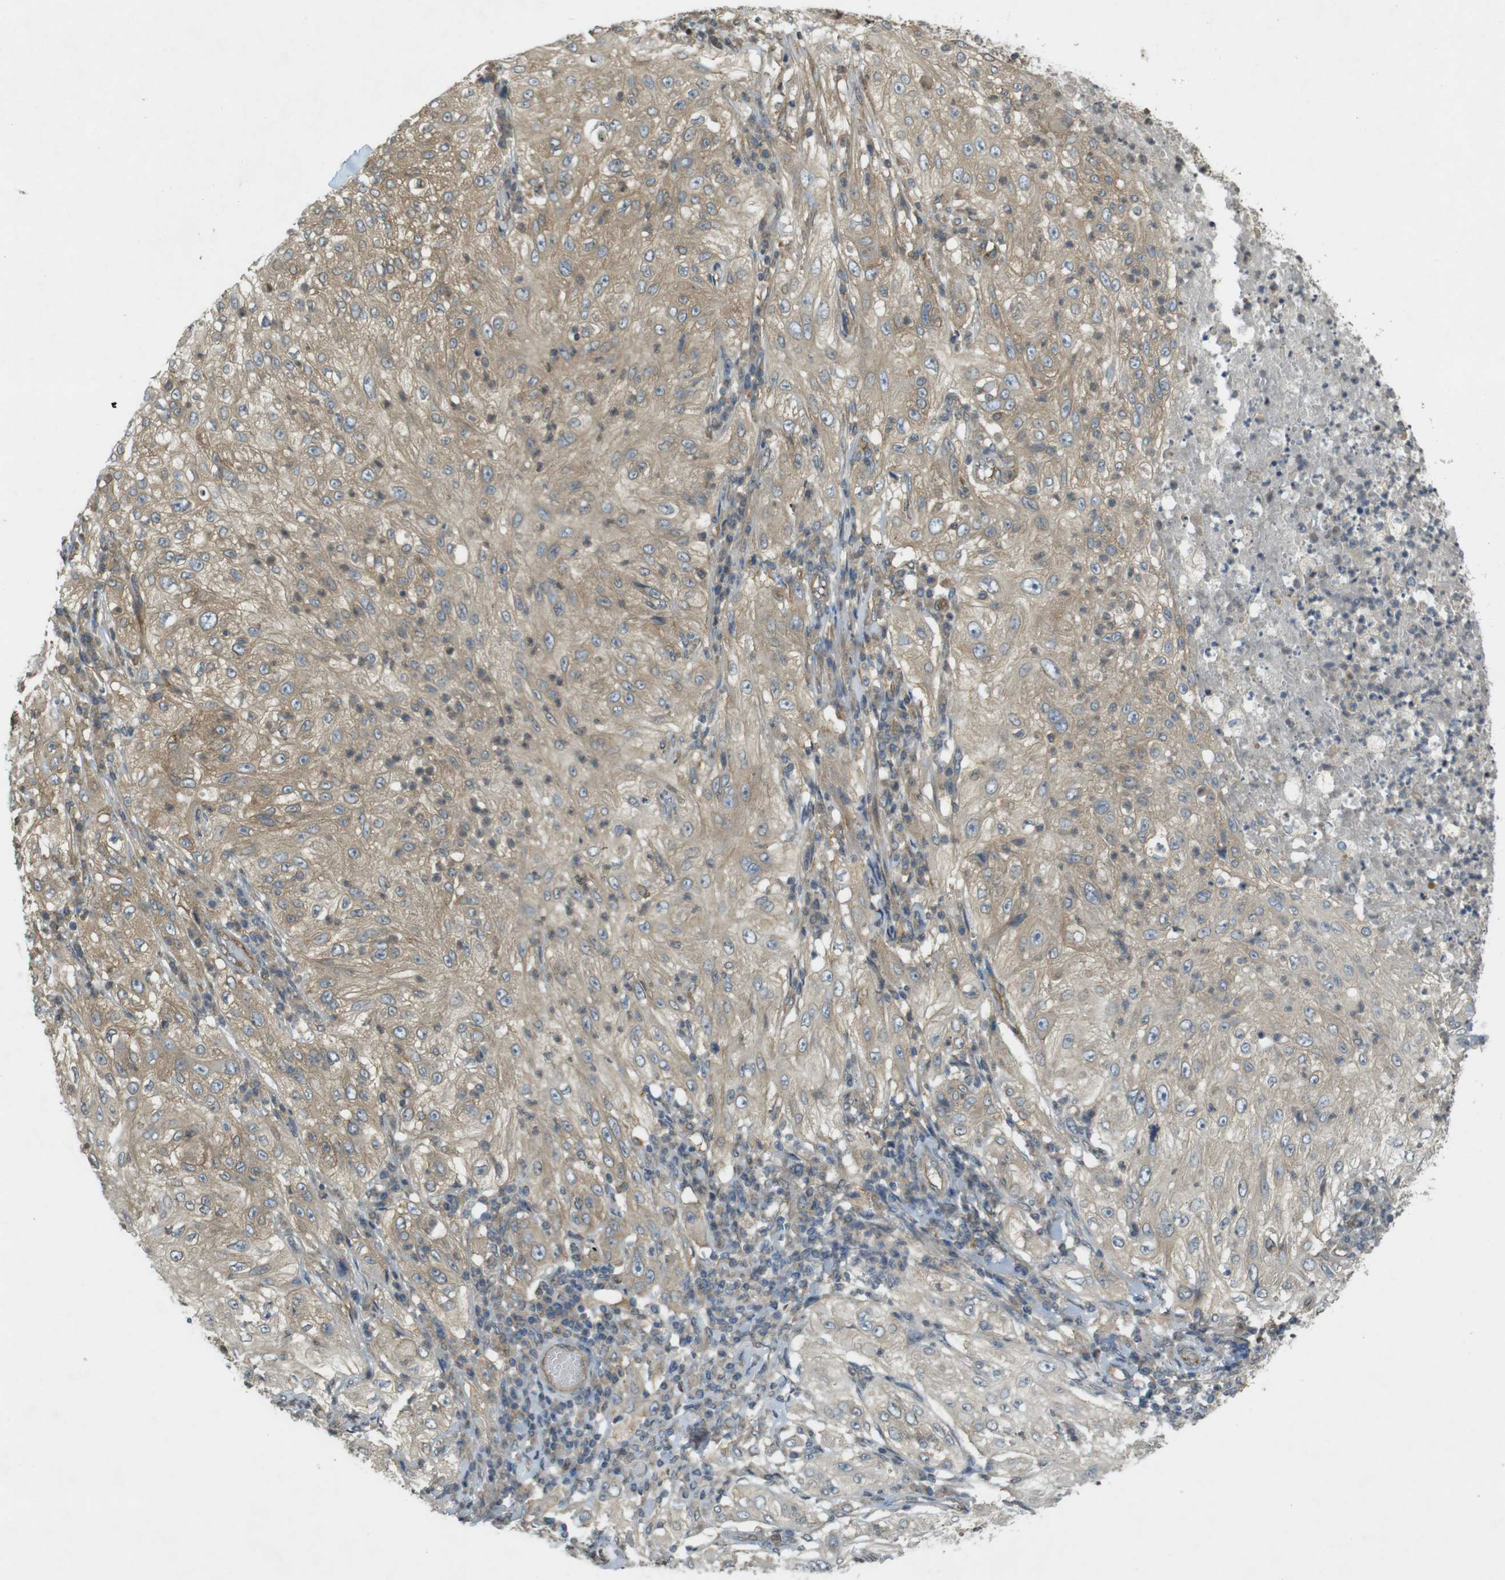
{"staining": {"intensity": "weak", "quantity": ">75%", "location": "cytoplasmic/membranous"}, "tissue": "lung cancer", "cell_type": "Tumor cells", "image_type": "cancer", "snomed": [{"axis": "morphology", "description": "Inflammation, NOS"}, {"axis": "morphology", "description": "Squamous cell carcinoma, NOS"}, {"axis": "topography", "description": "Lymph node"}, {"axis": "topography", "description": "Soft tissue"}, {"axis": "topography", "description": "Lung"}], "caption": "Immunohistochemistry (IHC) image of neoplastic tissue: lung squamous cell carcinoma stained using immunohistochemistry (IHC) demonstrates low levels of weak protein expression localized specifically in the cytoplasmic/membranous of tumor cells, appearing as a cytoplasmic/membranous brown color.", "gene": "KIF5B", "patient": {"sex": "male", "age": 66}}